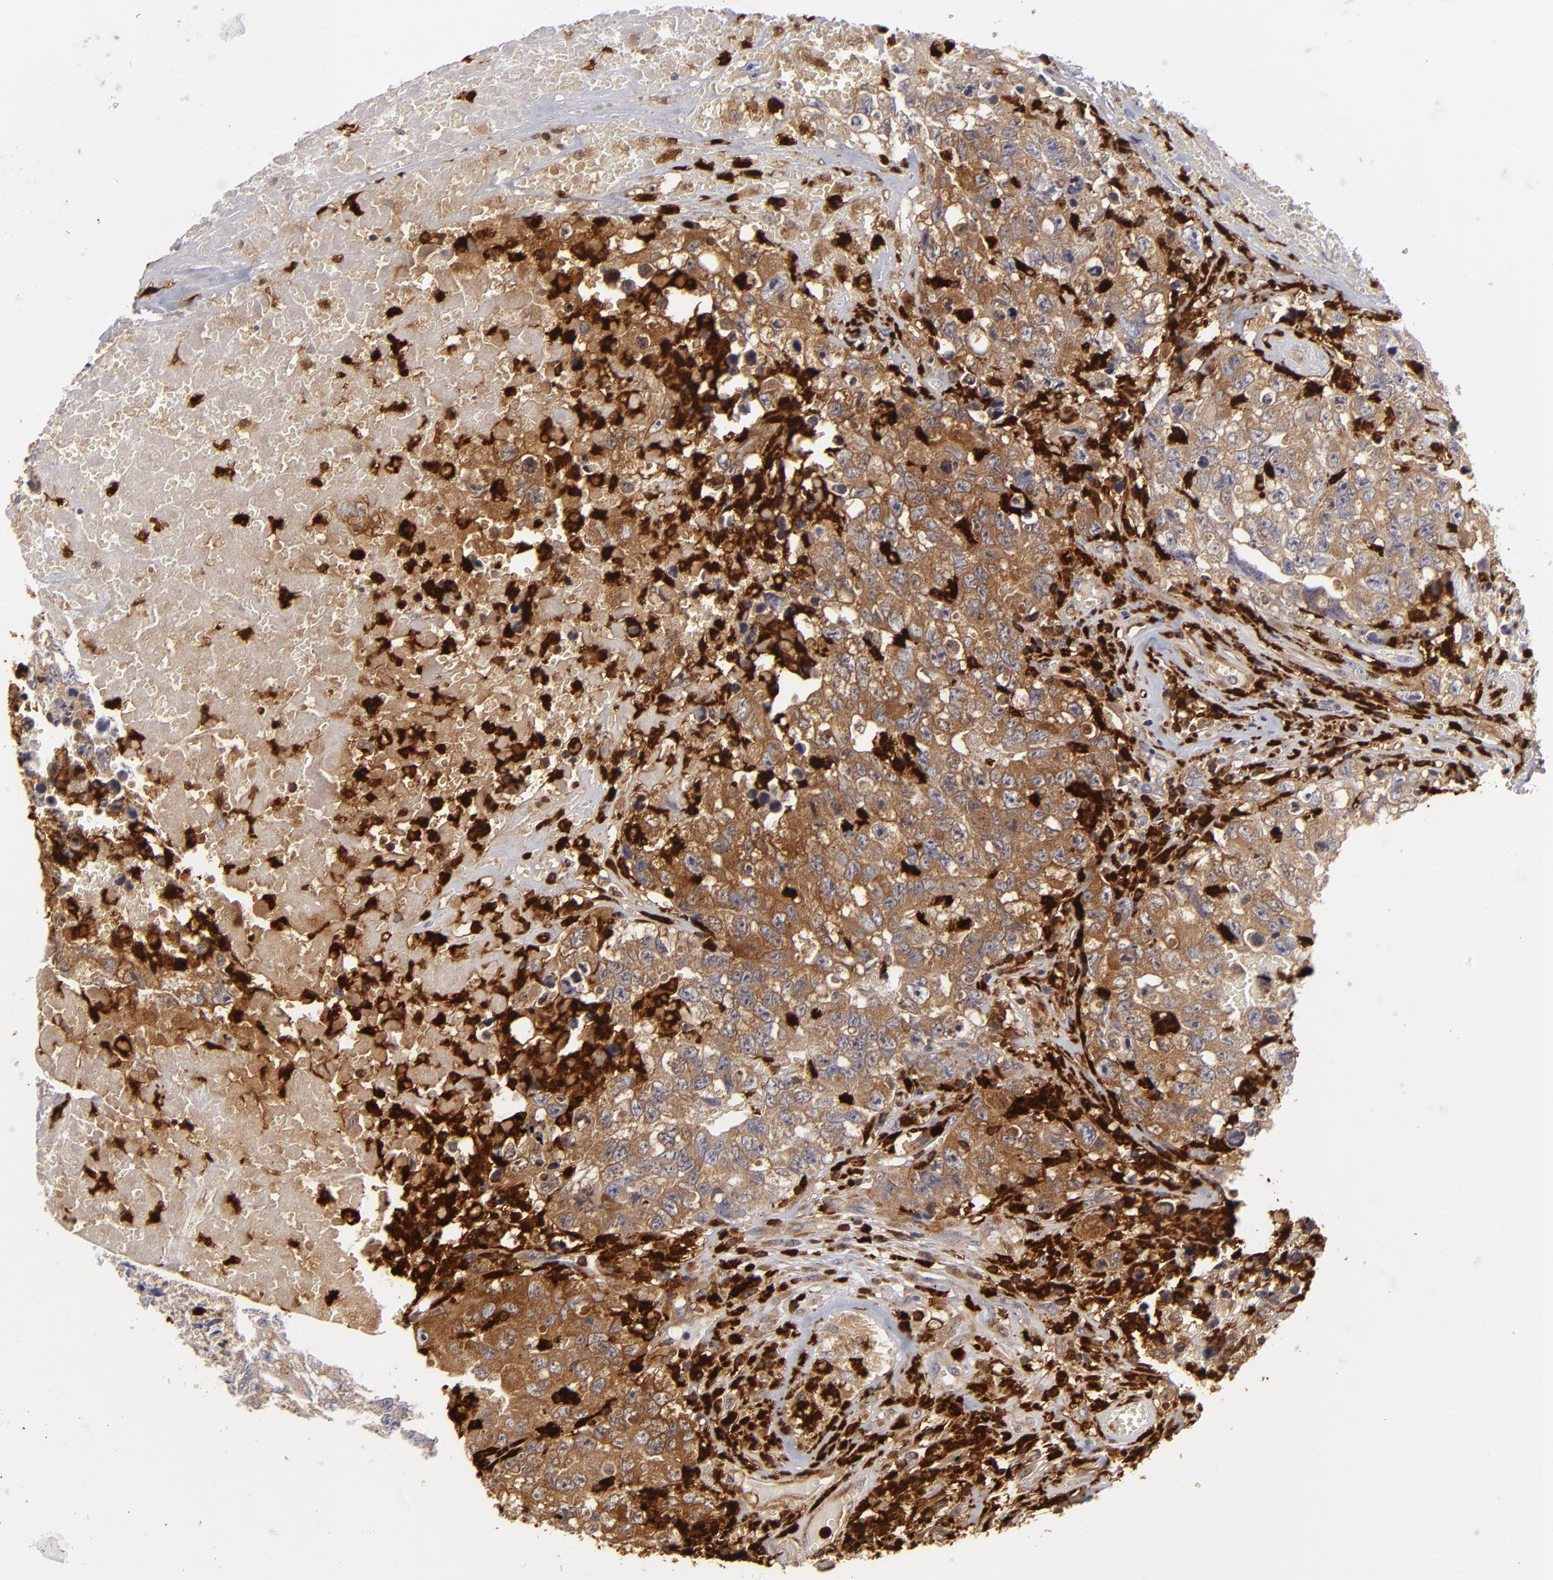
{"staining": {"intensity": "strong", "quantity": "25%-75%", "location": "cytoplasmic/membranous"}, "tissue": "testis cancer", "cell_type": "Tumor cells", "image_type": "cancer", "snomed": [{"axis": "morphology", "description": "Carcinoma, Embryonal, NOS"}, {"axis": "topography", "description": "Testis"}], "caption": "There is high levels of strong cytoplasmic/membranous positivity in tumor cells of testis embryonal carcinoma, as demonstrated by immunohistochemical staining (brown color).", "gene": "APOBEC3G", "patient": {"sex": "male", "age": 31}}